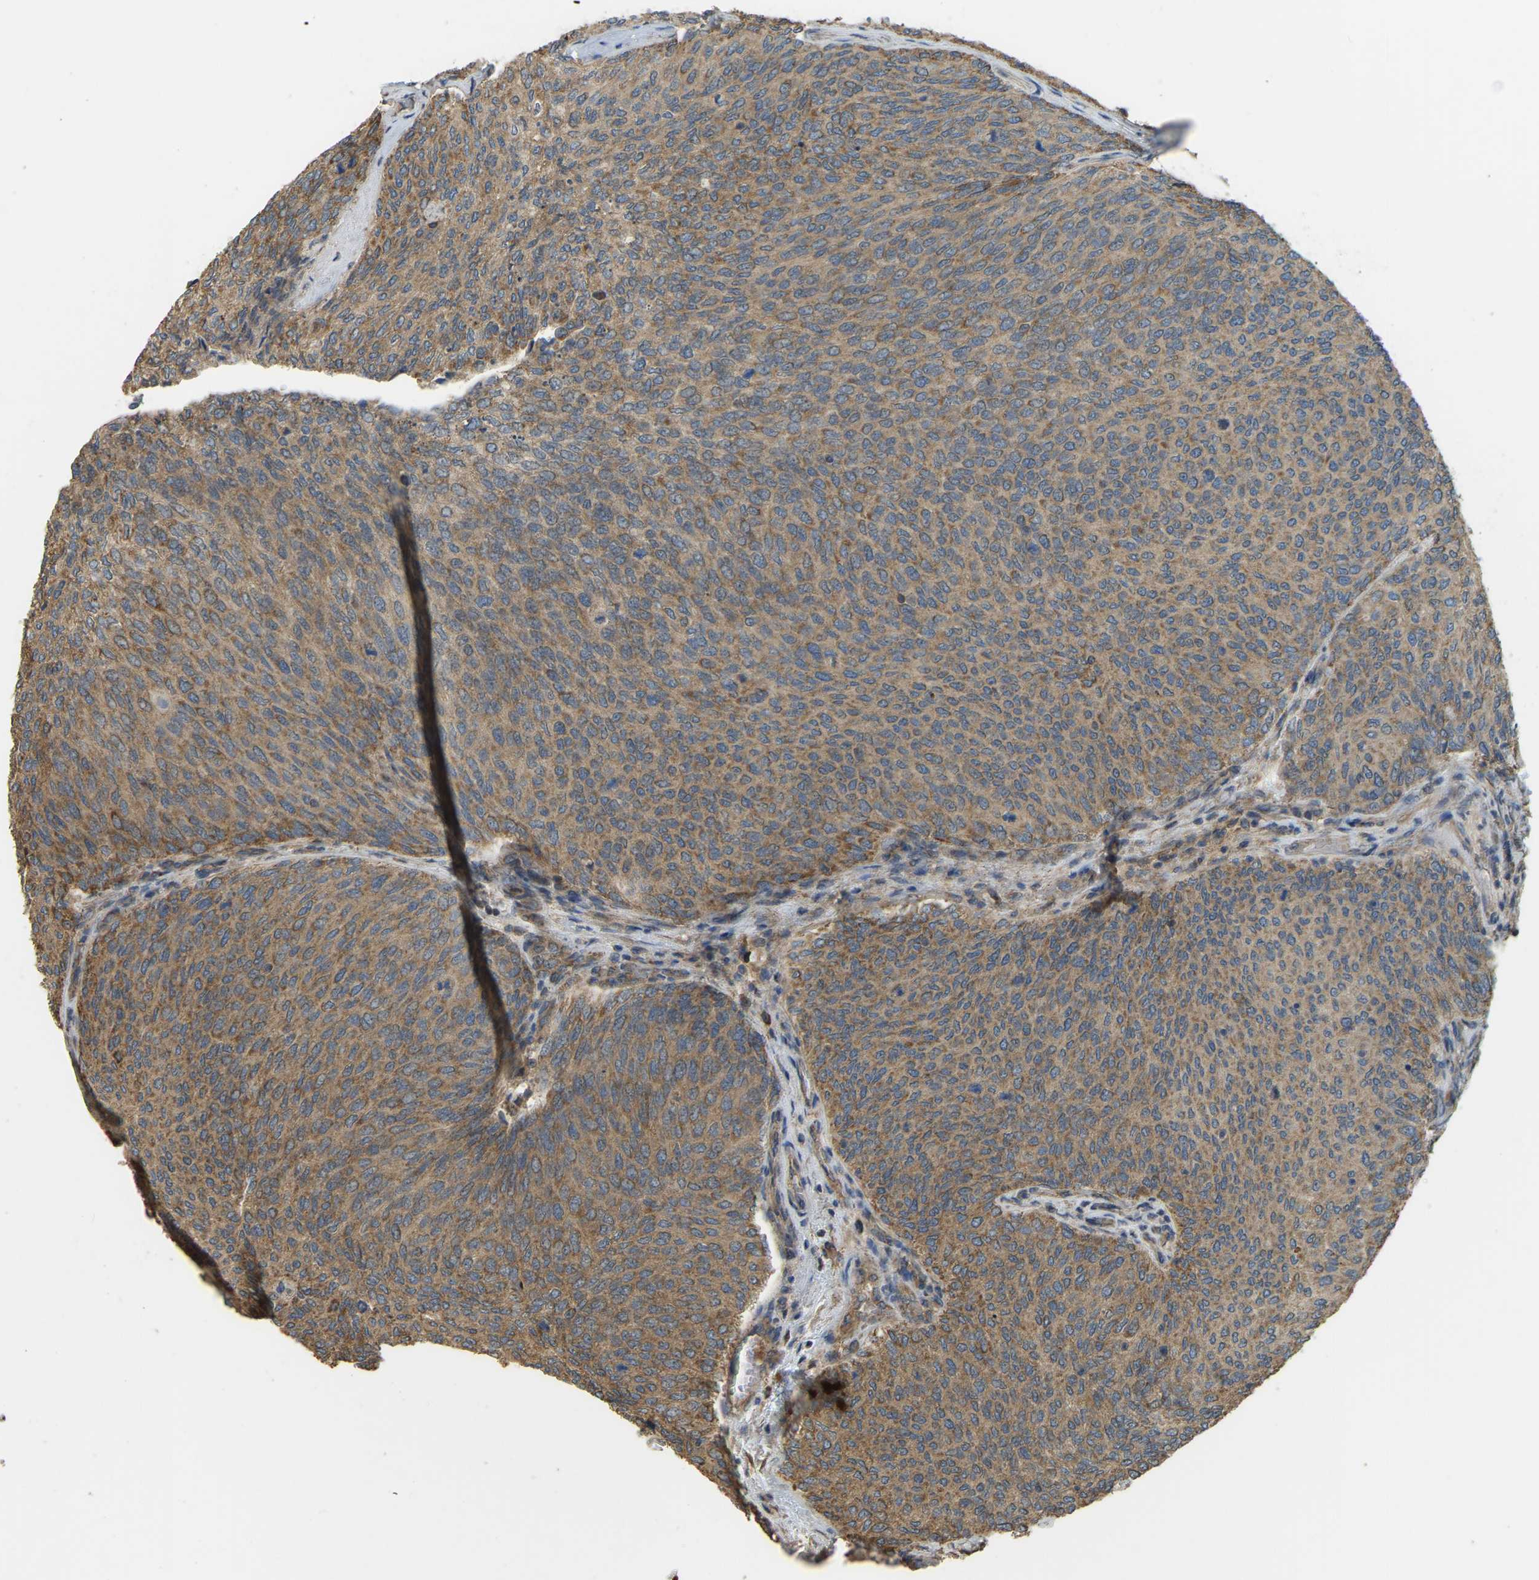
{"staining": {"intensity": "moderate", "quantity": ">75%", "location": "cytoplasmic/membranous"}, "tissue": "urothelial cancer", "cell_type": "Tumor cells", "image_type": "cancer", "snomed": [{"axis": "morphology", "description": "Urothelial carcinoma, Low grade"}, {"axis": "topography", "description": "Urinary bladder"}], "caption": "Protein expression analysis of human urothelial carcinoma (low-grade) reveals moderate cytoplasmic/membranous positivity in approximately >75% of tumor cells.", "gene": "GNG2", "patient": {"sex": "female", "age": 79}}